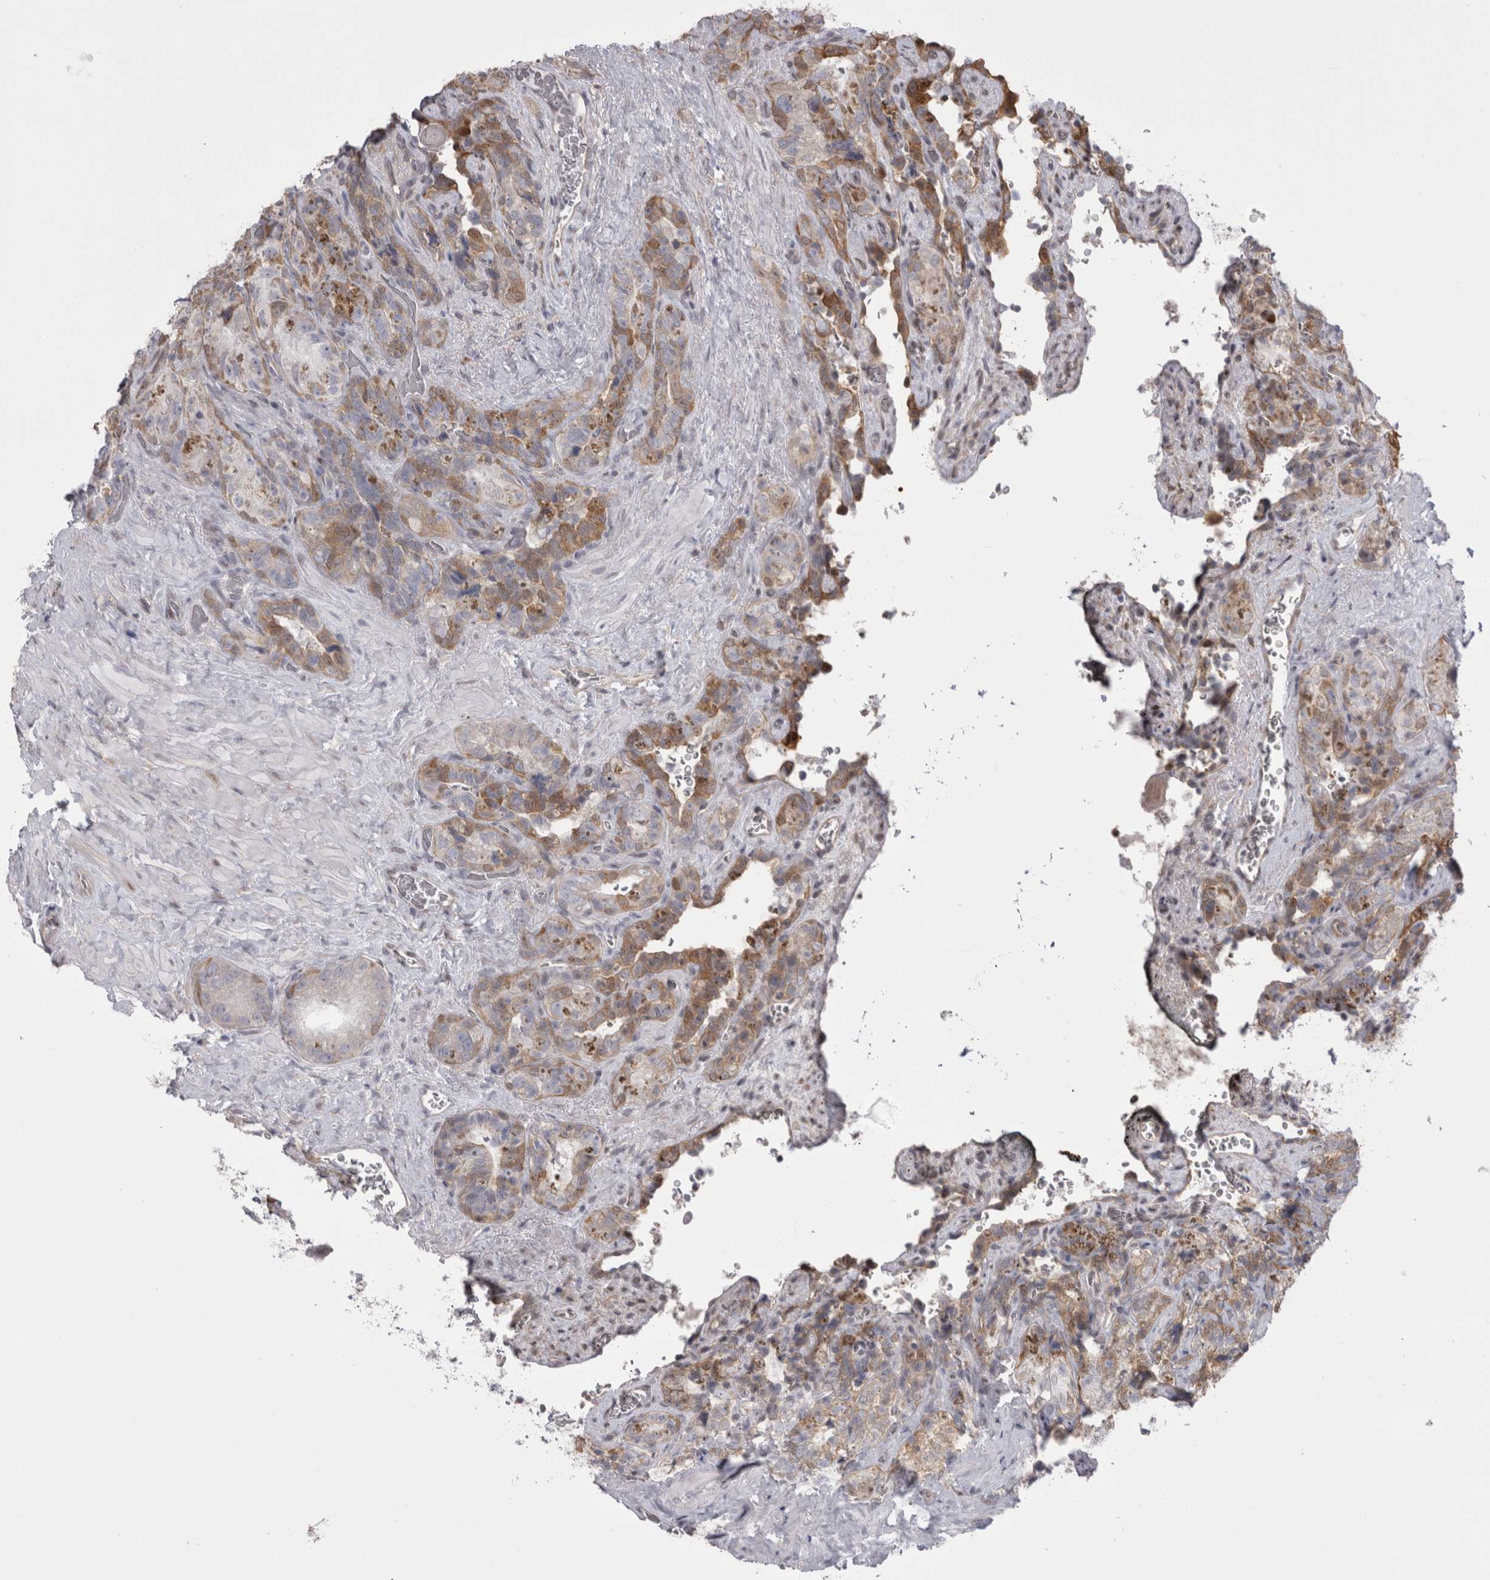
{"staining": {"intensity": "moderate", "quantity": ">75%", "location": "cytoplasmic/membranous"}, "tissue": "seminal vesicle", "cell_type": "Glandular cells", "image_type": "normal", "snomed": [{"axis": "morphology", "description": "Normal tissue, NOS"}, {"axis": "topography", "description": "Prostate"}, {"axis": "topography", "description": "Seminal veicle"}], "caption": "Immunohistochemical staining of normal seminal vesicle displays >75% levels of moderate cytoplasmic/membranous protein staining in about >75% of glandular cells. (DAB IHC, brown staining for protein, blue staining for nuclei).", "gene": "CHIC1", "patient": {"sex": "male", "age": 67}}